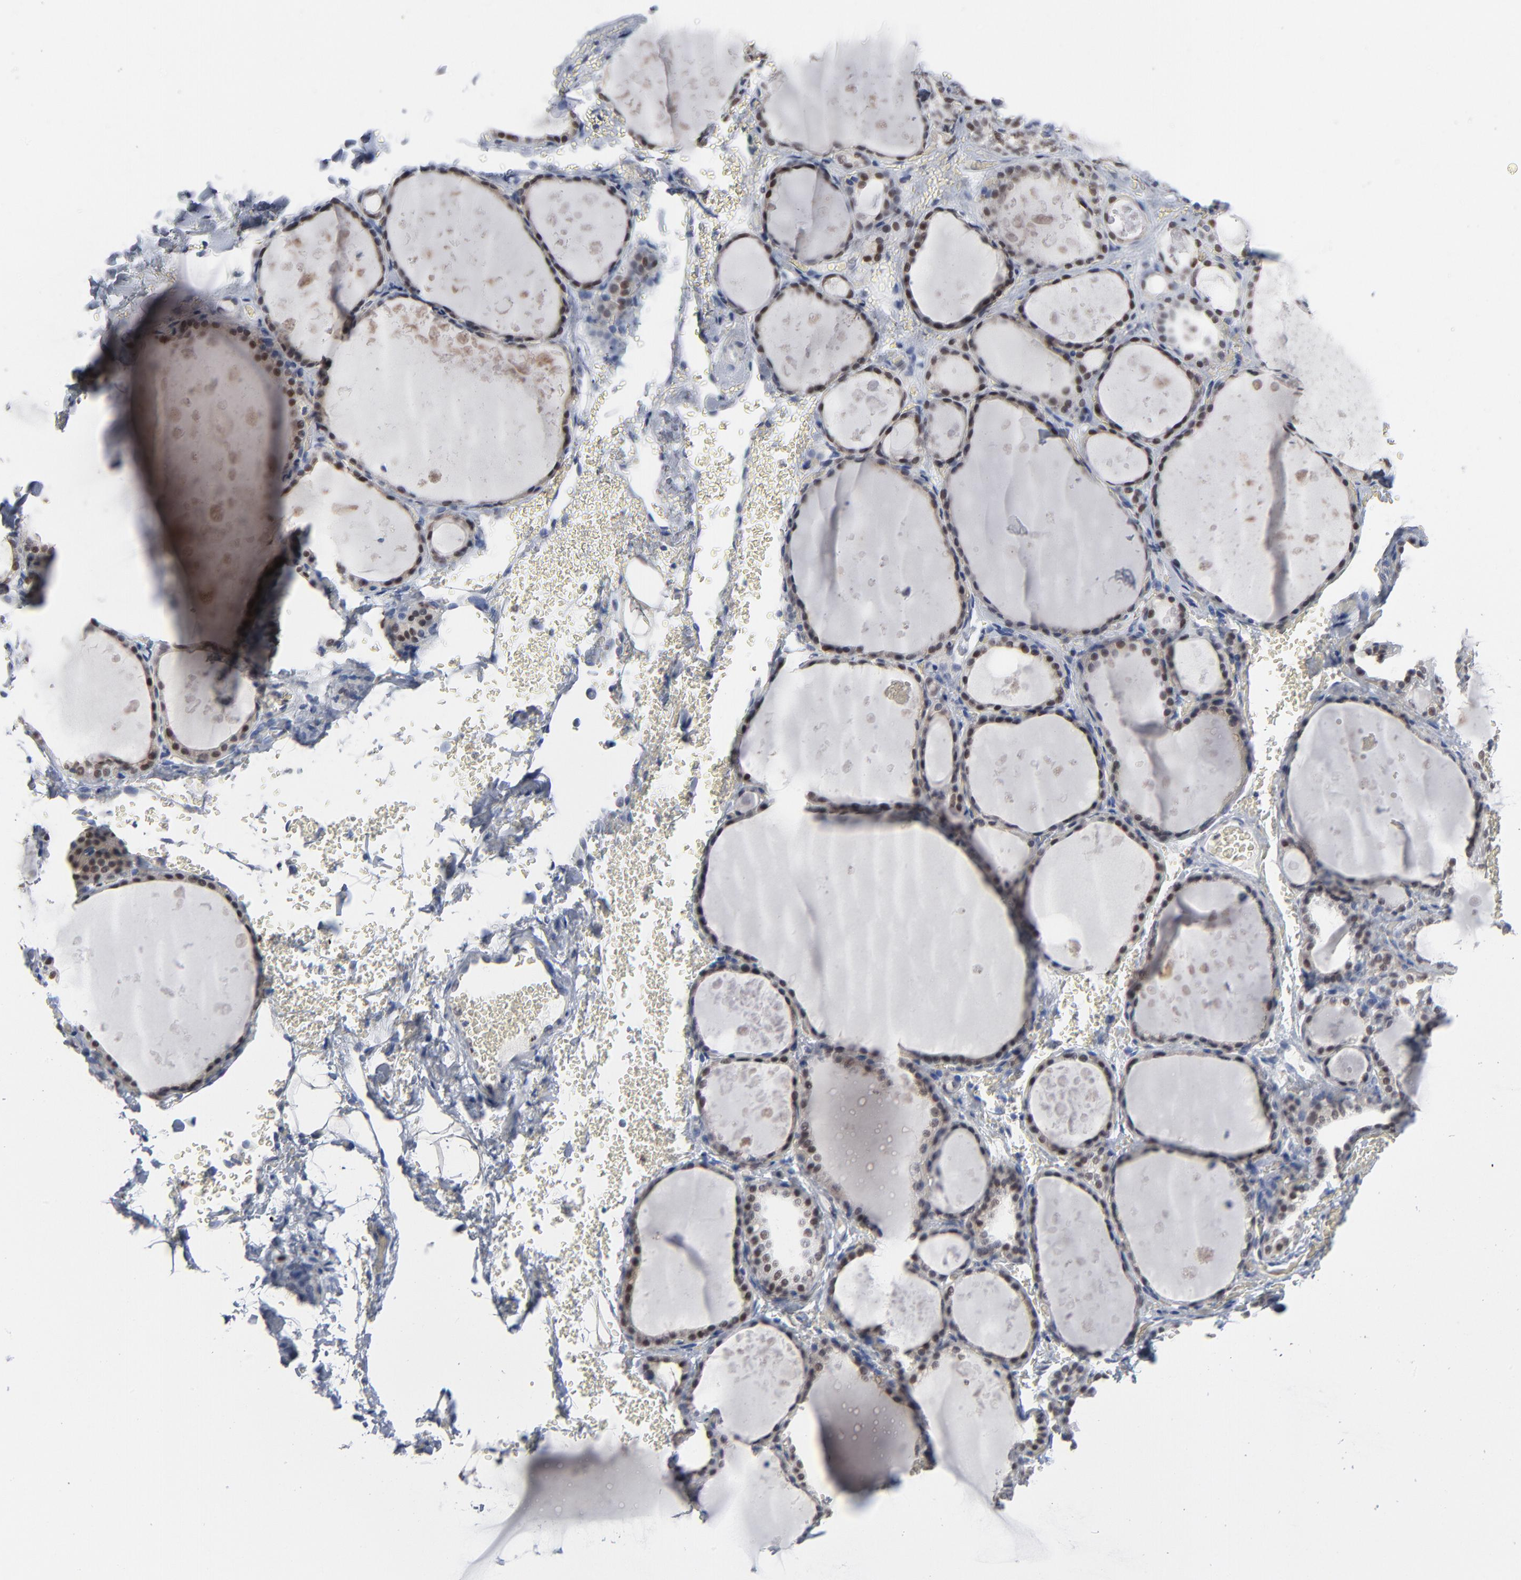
{"staining": {"intensity": "weak", "quantity": "25%-75%", "location": "cytoplasmic/membranous"}, "tissue": "thyroid gland", "cell_type": "Glandular cells", "image_type": "normal", "snomed": [{"axis": "morphology", "description": "Normal tissue, NOS"}, {"axis": "topography", "description": "Thyroid gland"}], "caption": "Immunohistochemical staining of normal human thyroid gland shows weak cytoplasmic/membranous protein staining in approximately 25%-75% of glandular cells. Using DAB (brown) and hematoxylin (blue) stains, captured at high magnification using brightfield microscopy.", "gene": "FOXN2", "patient": {"sex": "male", "age": 61}}